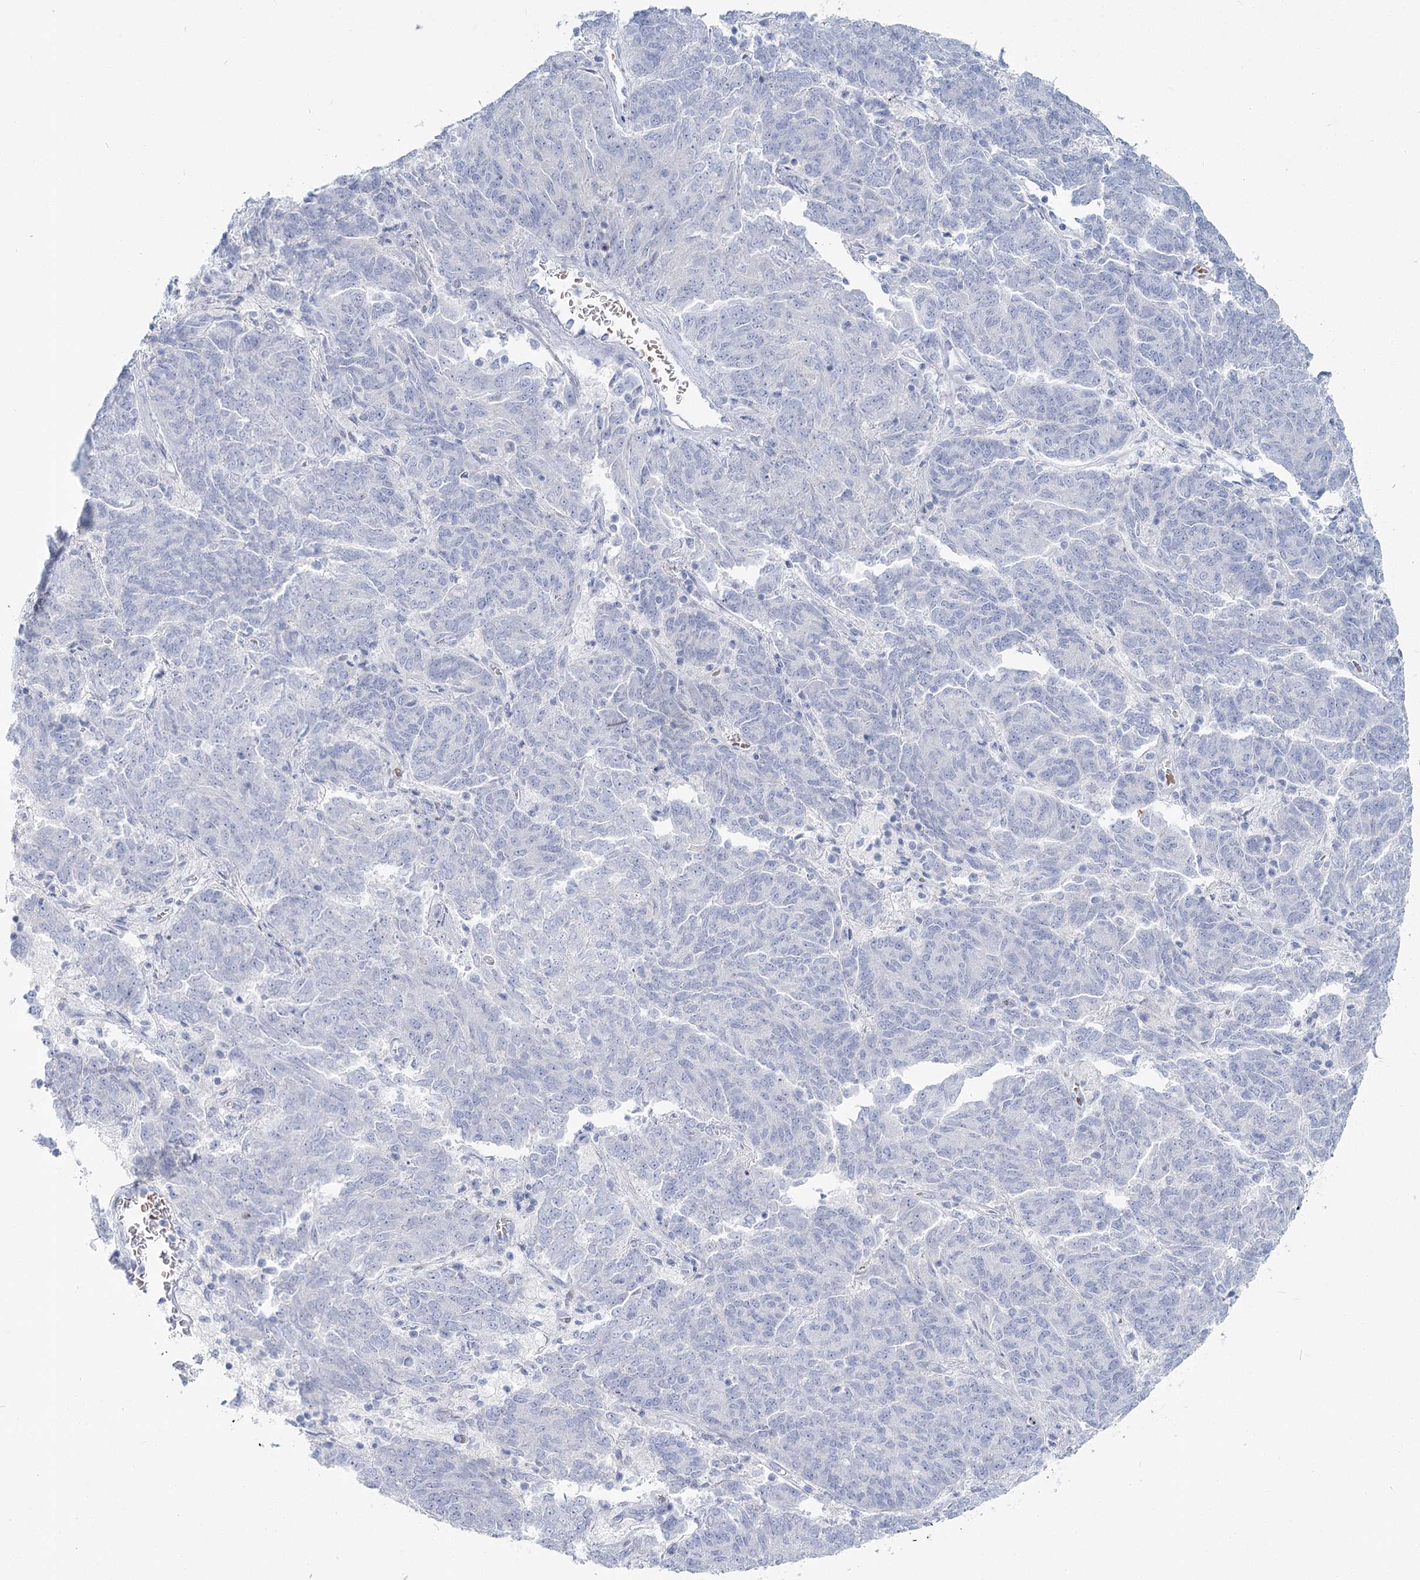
{"staining": {"intensity": "negative", "quantity": "none", "location": "none"}, "tissue": "endometrial cancer", "cell_type": "Tumor cells", "image_type": "cancer", "snomed": [{"axis": "morphology", "description": "Adenocarcinoma, NOS"}, {"axis": "topography", "description": "Endometrium"}], "caption": "Immunohistochemical staining of human endometrial cancer displays no significant expression in tumor cells.", "gene": "IFIT5", "patient": {"sex": "female", "age": 80}}